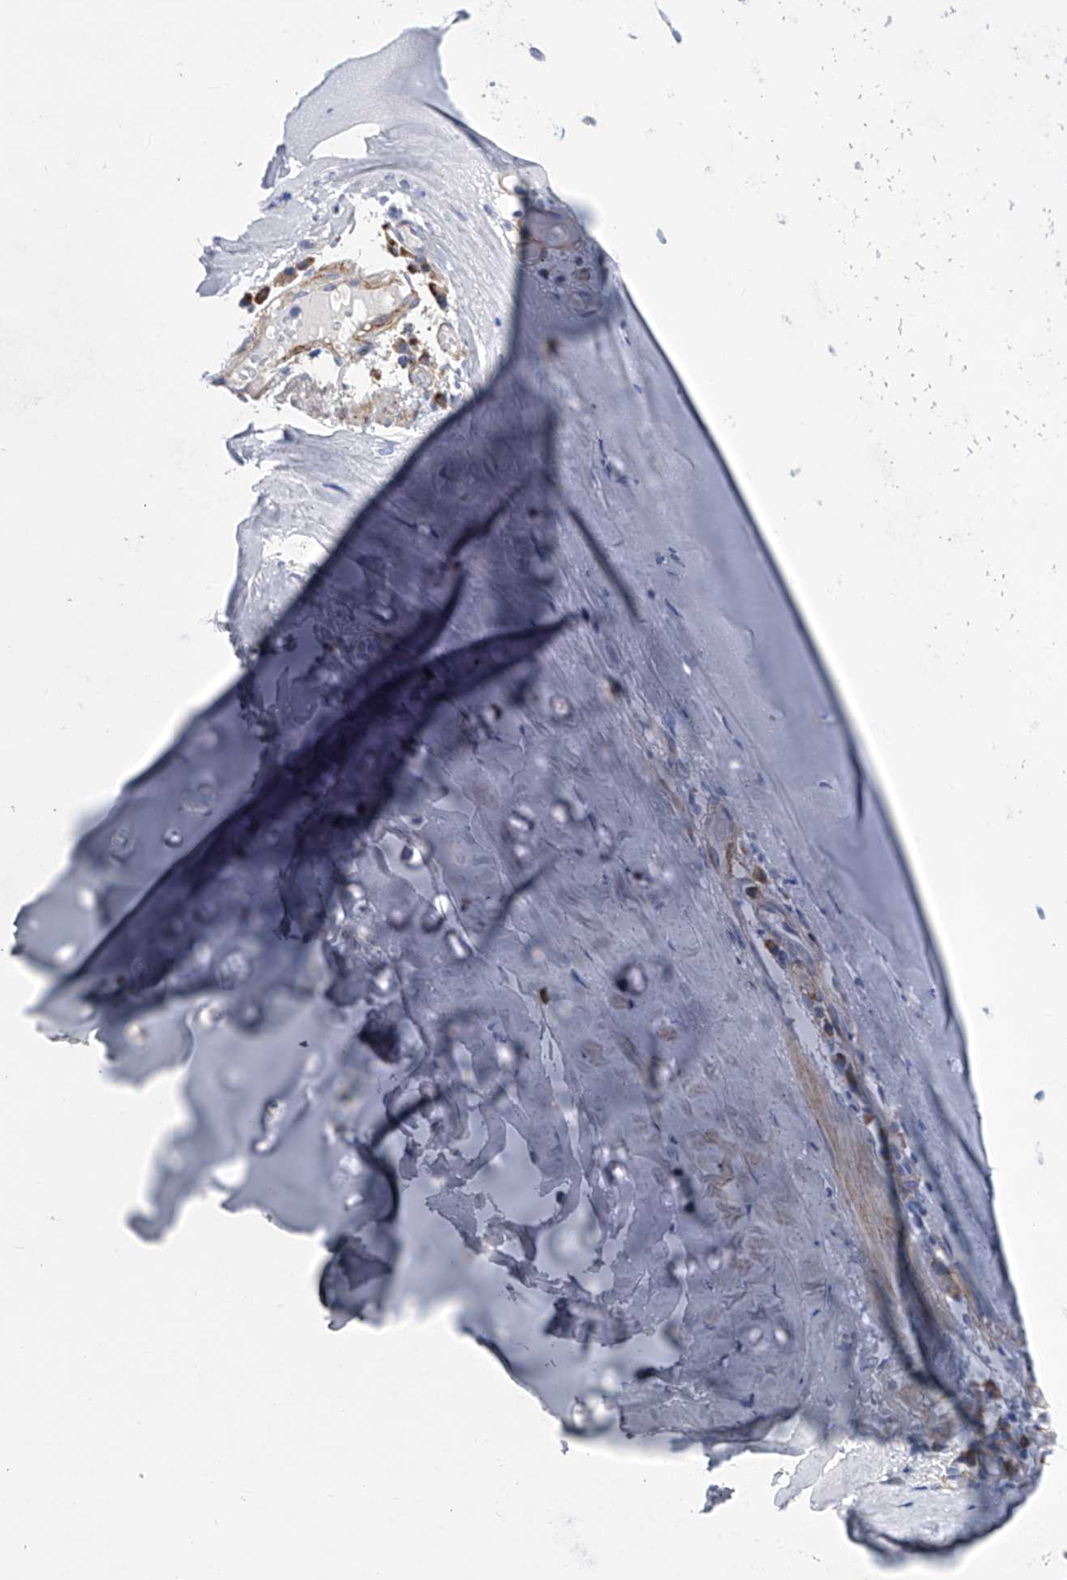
{"staining": {"intensity": "negative", "quantity": "none", "location": "none"}, "tissue": "adipose tissue", "cell_type": "Adipocytes", "image_type": "normal", "snomed": [{"axis": "morphology", "description": "Normal tissue, NOS"}, {"axis": "morphology", "description": "Basal cell carcinoma"}, {"axis": "topography", "description": "Cartilage tissue"}, {"axis": "topography", "description": "Nasopharynx"}, {"axis": "topography", "description": "Oral tissue"}], "caption": "This image is of benign adipose tissue stained with IHC to label a protein in brown with the nuclei are counter-stained blue. There is no positivity in adipocytes. The staining is performed using DAB (3,3'-diaminobenzidine) brown chromogen with nuclei counter-stained in using hematoxylin.", "gene": "ALG14", "patient": {"sex": "female", "age": 77}}